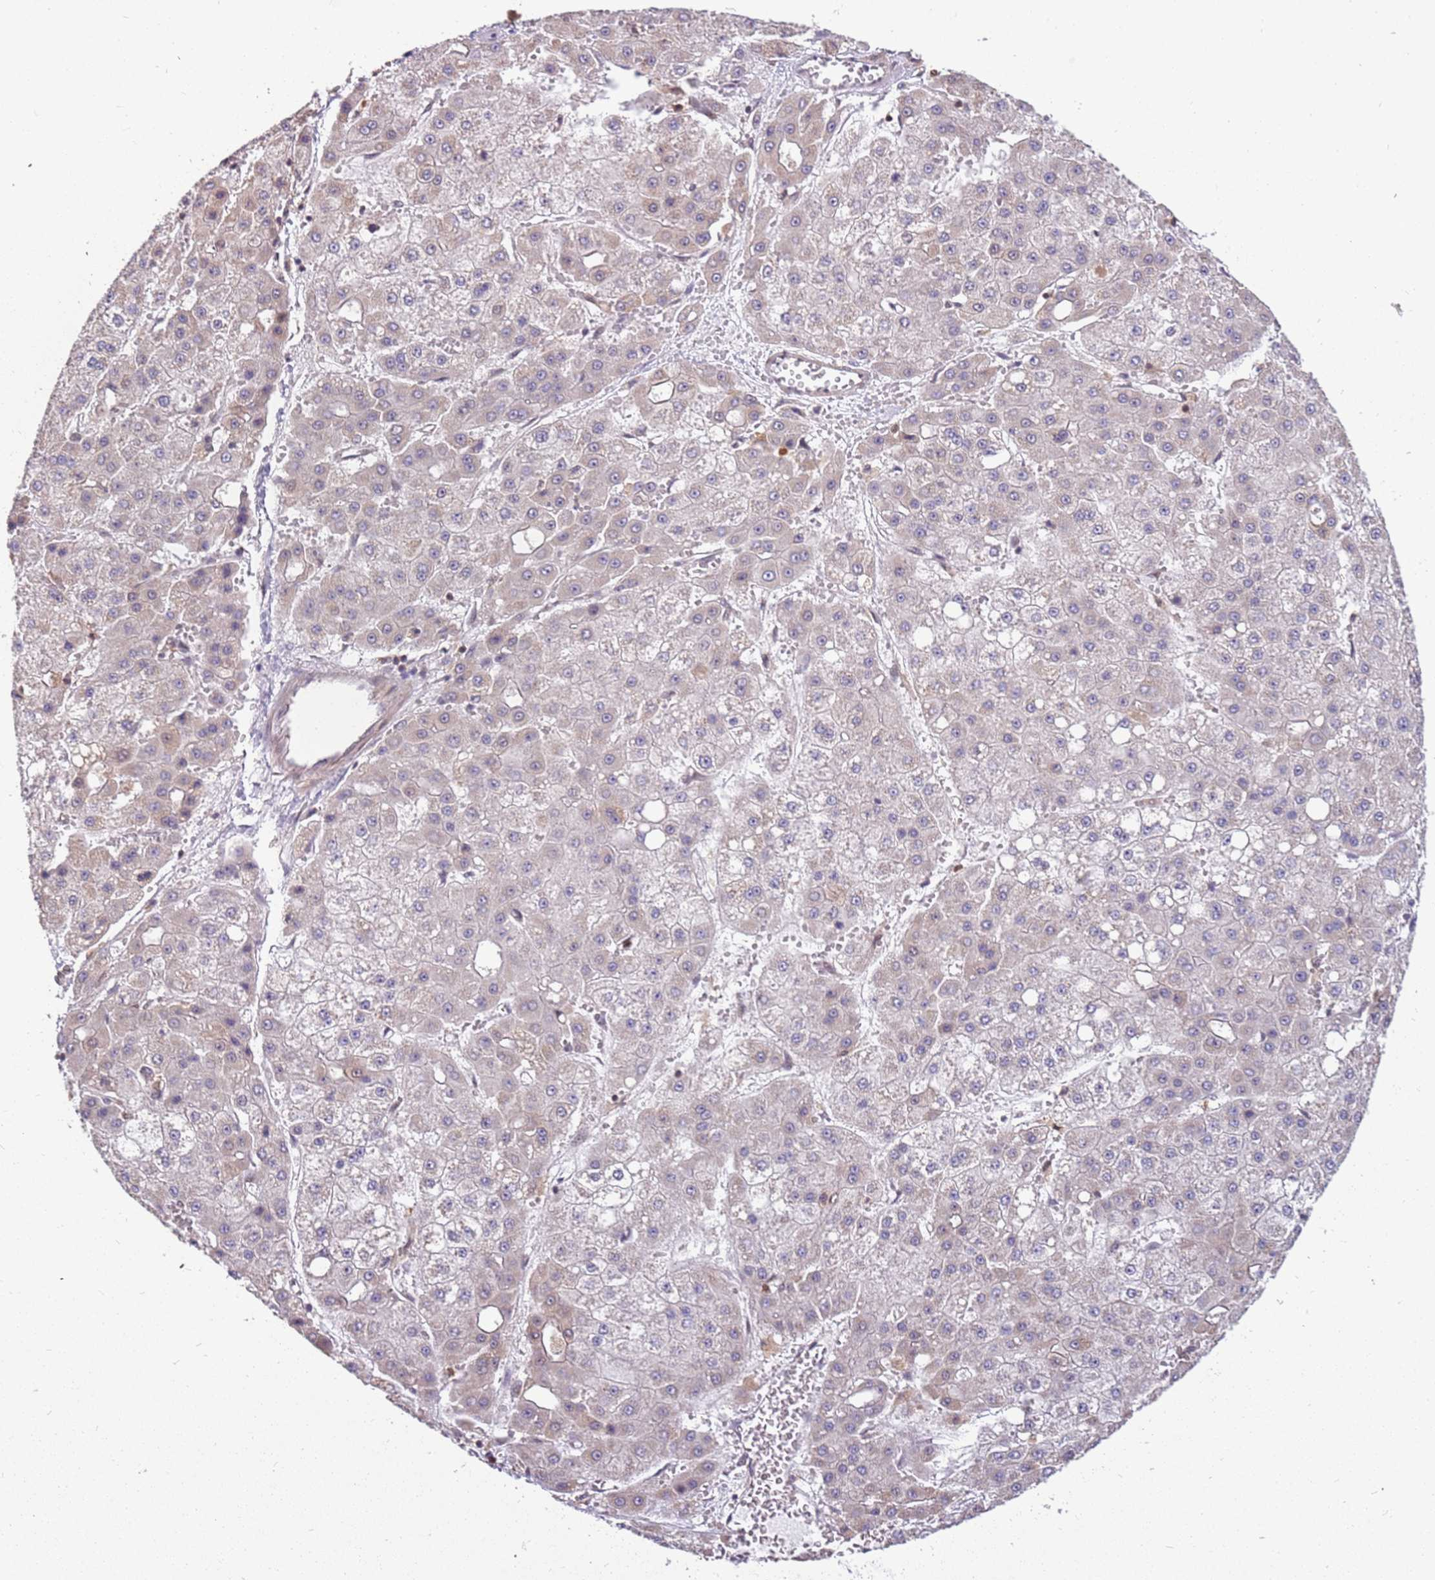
{"staining": {"intensity": "negative", "quantity": "none", "location": "none"}, "tissue": "liver cancer", "cell_type": "Tumor cells", "image_type": "cancer", "snomed": [{"axis": "morphology", "description": "Carcinoma, Hepatocellular, NOS"}, {"axis": "topography", "description": "Liver"}], "caption": "A high-resolution histopathology image shows immunohistochemistry (IHC) staining of liver cancer (hepatocellular carcinoma), which shows no significant staining in tumor cells.", "gene": "GBP2", "patient": {"sex": "male", "age": 47}}